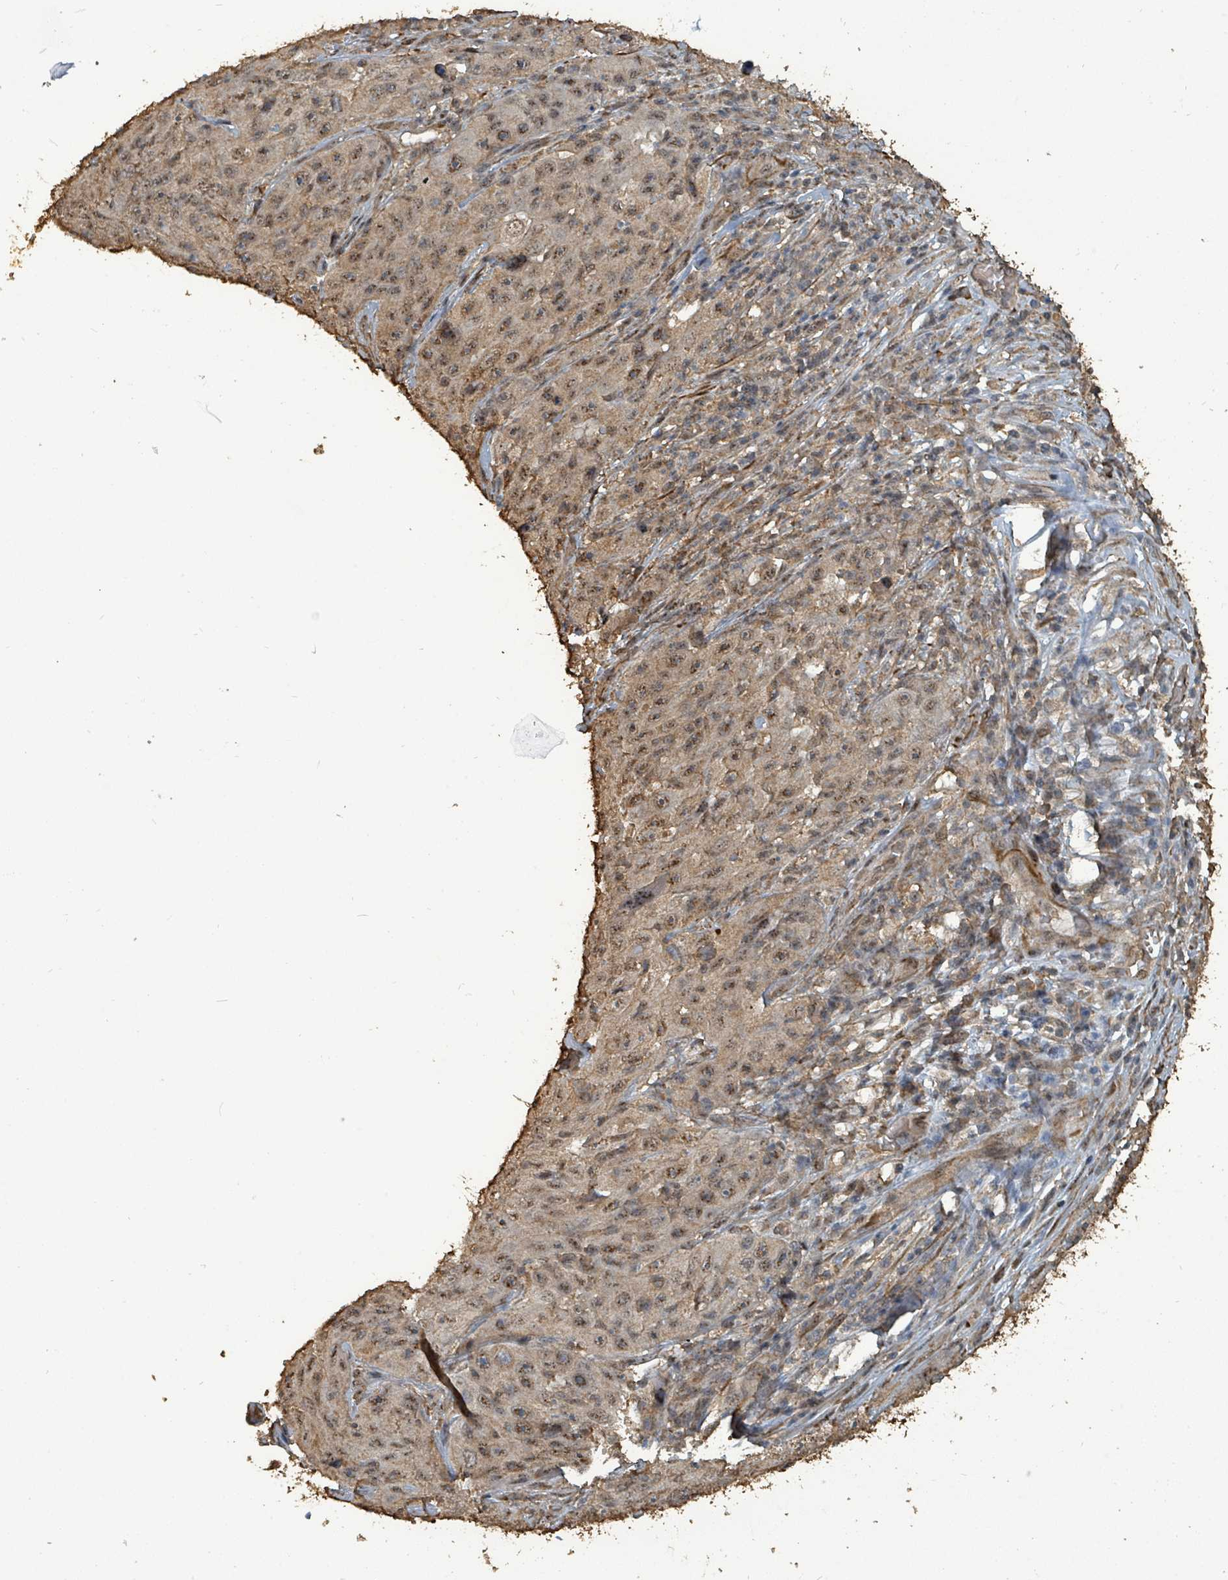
{"staining": {"intensity": "moderate", "quantity": ">75%", "location": "cytoplasmic/membranous,nuclear"}, "tissue": "skin cancer", "cell_type": "Tumor cells", "image_type": "cancer", "snomed": [{"axis": "morphology", "description": "Squamous cell carcinoma, NOS"}, {"axis": "topography", "description": "Skin"}], "caption": "Immunohistochemistry (IHC) (DAB (3,3'-diaminobenzidine)) staining of human skin cancer demonstrates moderate cytoplasmic/membranous and nuclear protein expression in approximately >75% of tumor cells. (Brightfield microscopy of DAB IHC at high magnification).", "gene": "C6orf52", "patient": {"sex": "female", "age": 87}}